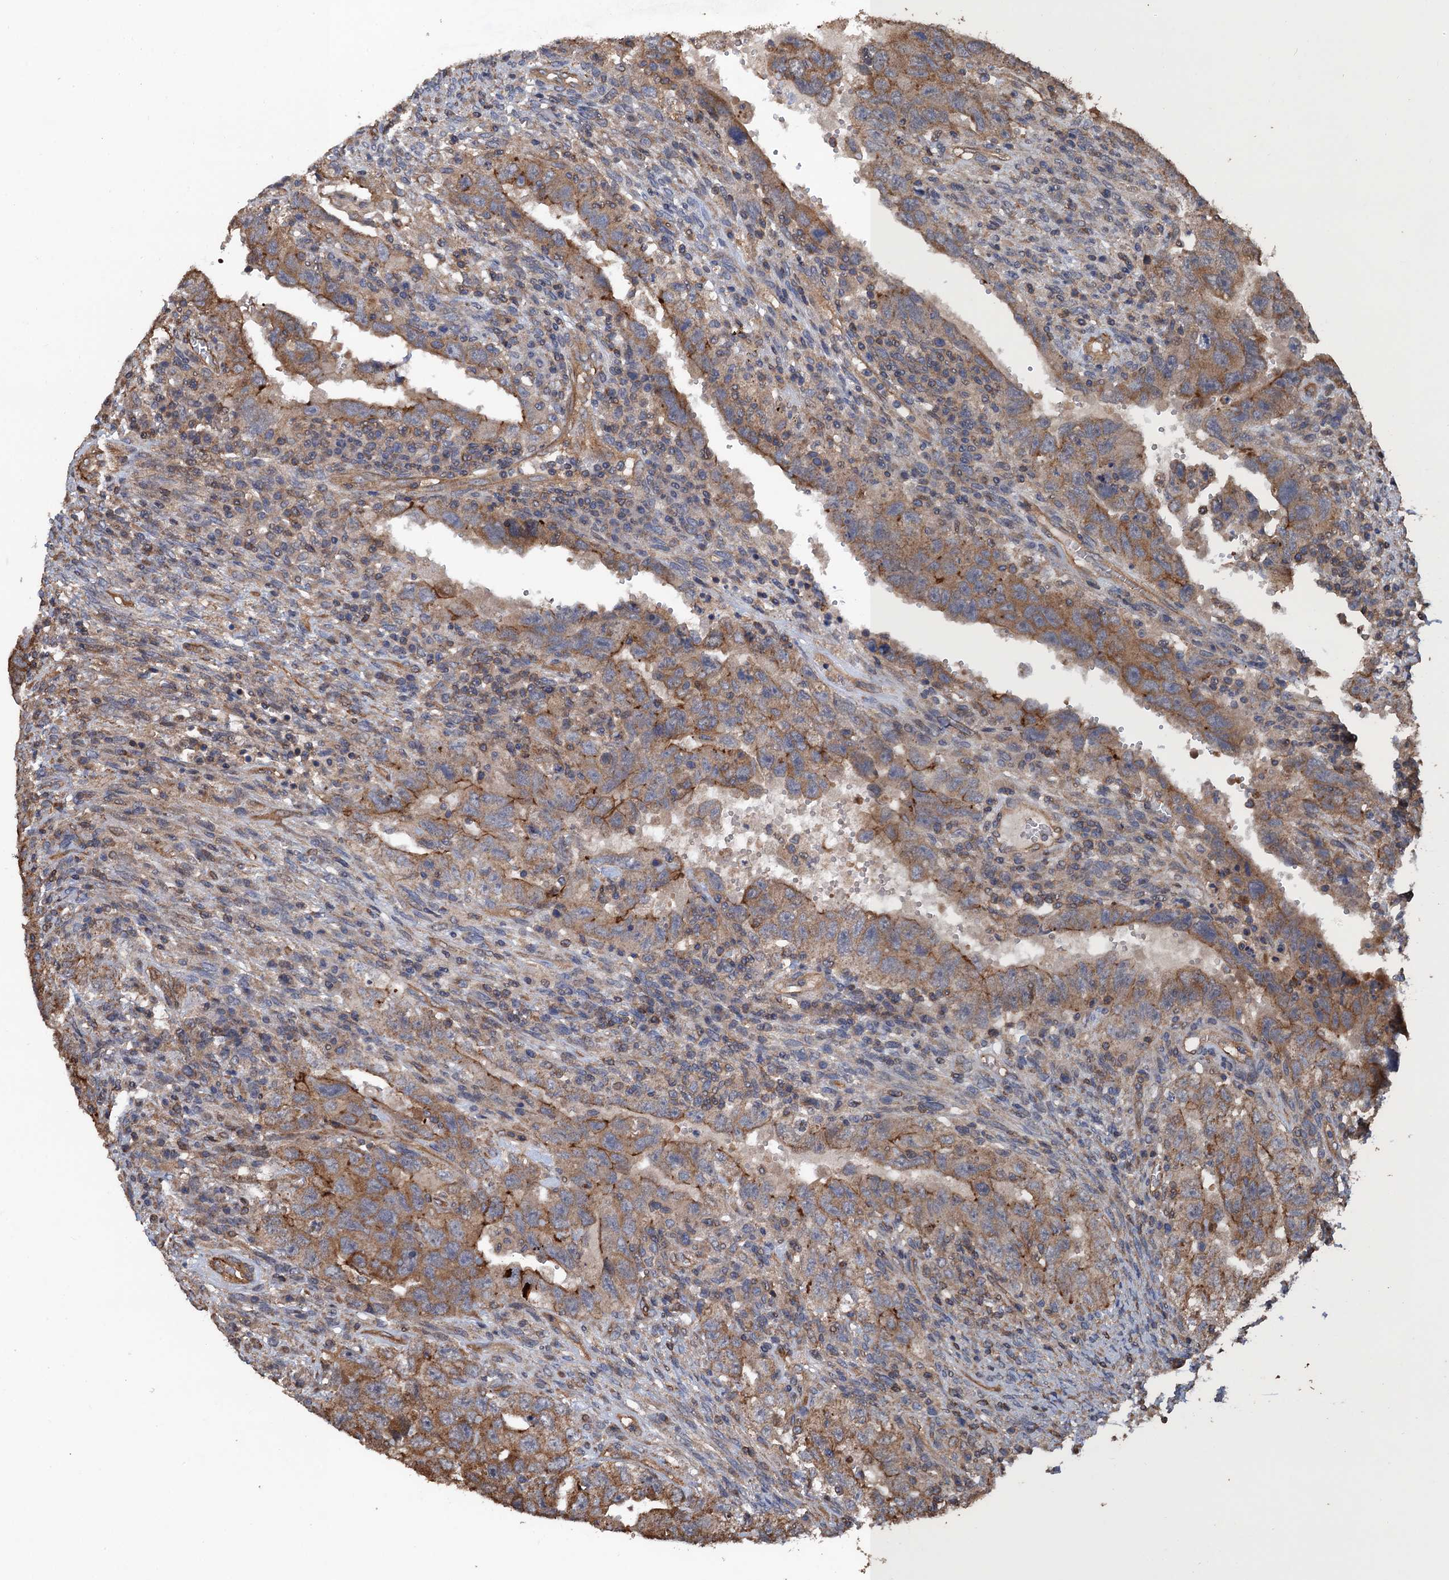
{"staining": {"intensity": "moderate", "quantity": "25%-75%", "location": "cytoplasmic/membranous"}, "tissue": "testis cancer", "cell_type": "Tumor cells", "image_type": "cancer", "snomed": [{"axis": "morphology", "description": "Carcinoma, Embryonal, NOS"}, {"axis": "topography", "description": "Testis"}], "caption": "An immunohistochemistry (IHC) histopathology image of neoplastic tissue is shown. Protein staining in brown labels moderate cytoplasmic/membranous positivity in testis cancer within tumor cells. The protein is stained brown, and the nuclei are stained in blue (DAB IHC with brightfield microscopy, high magnification).", "gene": "PPP4R1", "patient": {"sex": "male", "age": 26}}